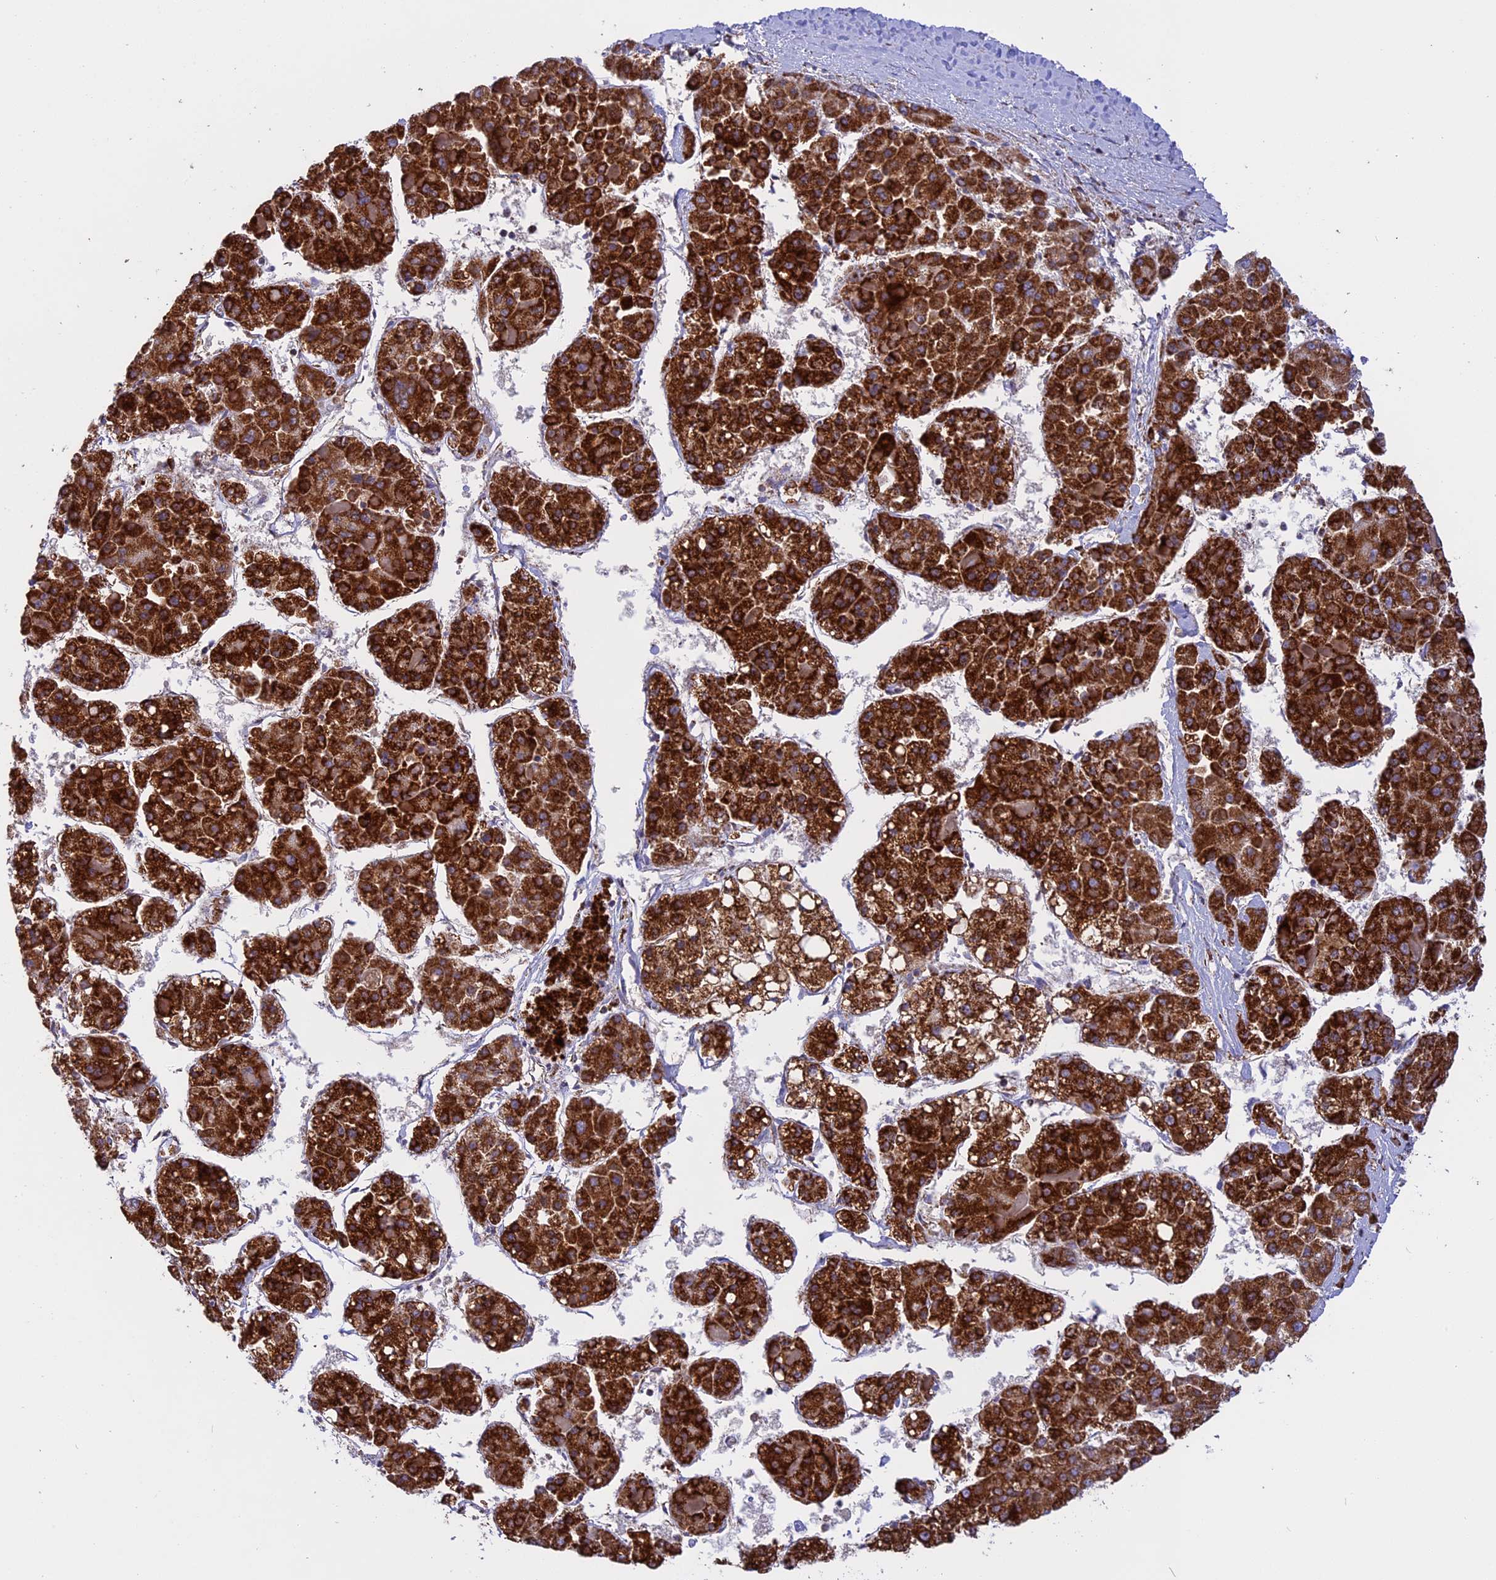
{"staining": {"intensity": "strong", "quantity": ">75%", "location": "cytoplasmic/membranous"}, "tissue": "liver cancer", "cell_type": "Tumor cells", "image_type": "cancer", "snomed": [{"axis": "morphology", "description": "Carcinoma, Hepatocellular, NOS"}, {"axis": "topography", "description": "Liver"}], "caption": "A photomicrograph of hepatocellular carcinoma (liver) stained for a protein exhibits strong cytoplasmic/membranous brown staining in tumor cells.", "gene": "UQCRB", "patient": {"sex": "female", "age": 73}}